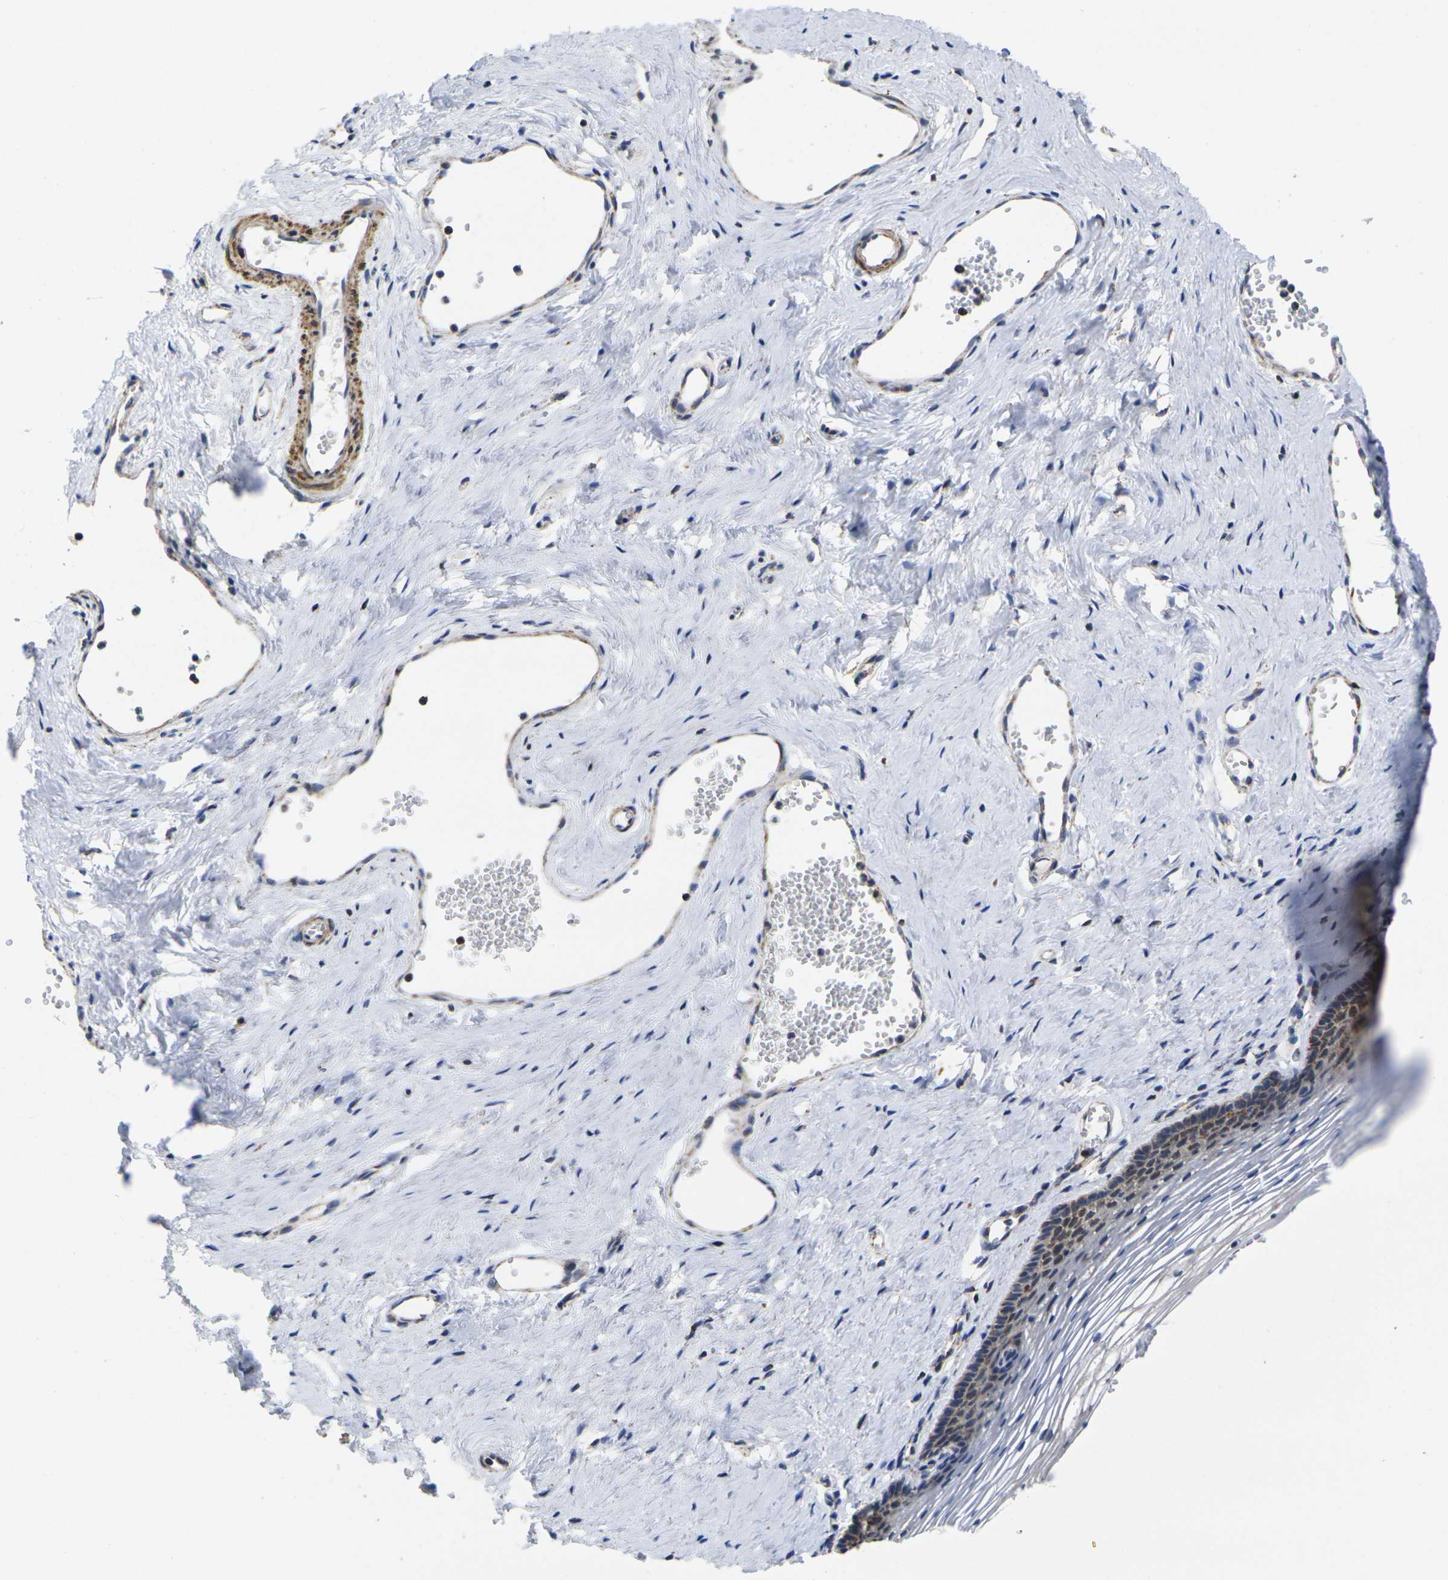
{"staining": {"intensity": "strong", "quantity": "<25%", "location": "cytoplasmic/membranous"}, "tissue": "vagina", "cell_type": "Squamous epithelial cells", "image_type": "normal", "snomed": [{"axis": "morphology", "description": "Normal tissue, NOS"}, {"axis": "topography", "description": "Vagina"}], "caption": "Normal vagina demonstrates strong cytoplasmic/membranous staining in approximately <25% of squamous epithelial cells, visualized by immunohistochemistry. The protein is stained brown, and the nuclei are stained in blue (DAB (3,3'-diaminobenzidine) IHC with brightfield microscopy, high magnification).", "gene": "P2RY11", "patient": {"sex": "female", "age": 32}}